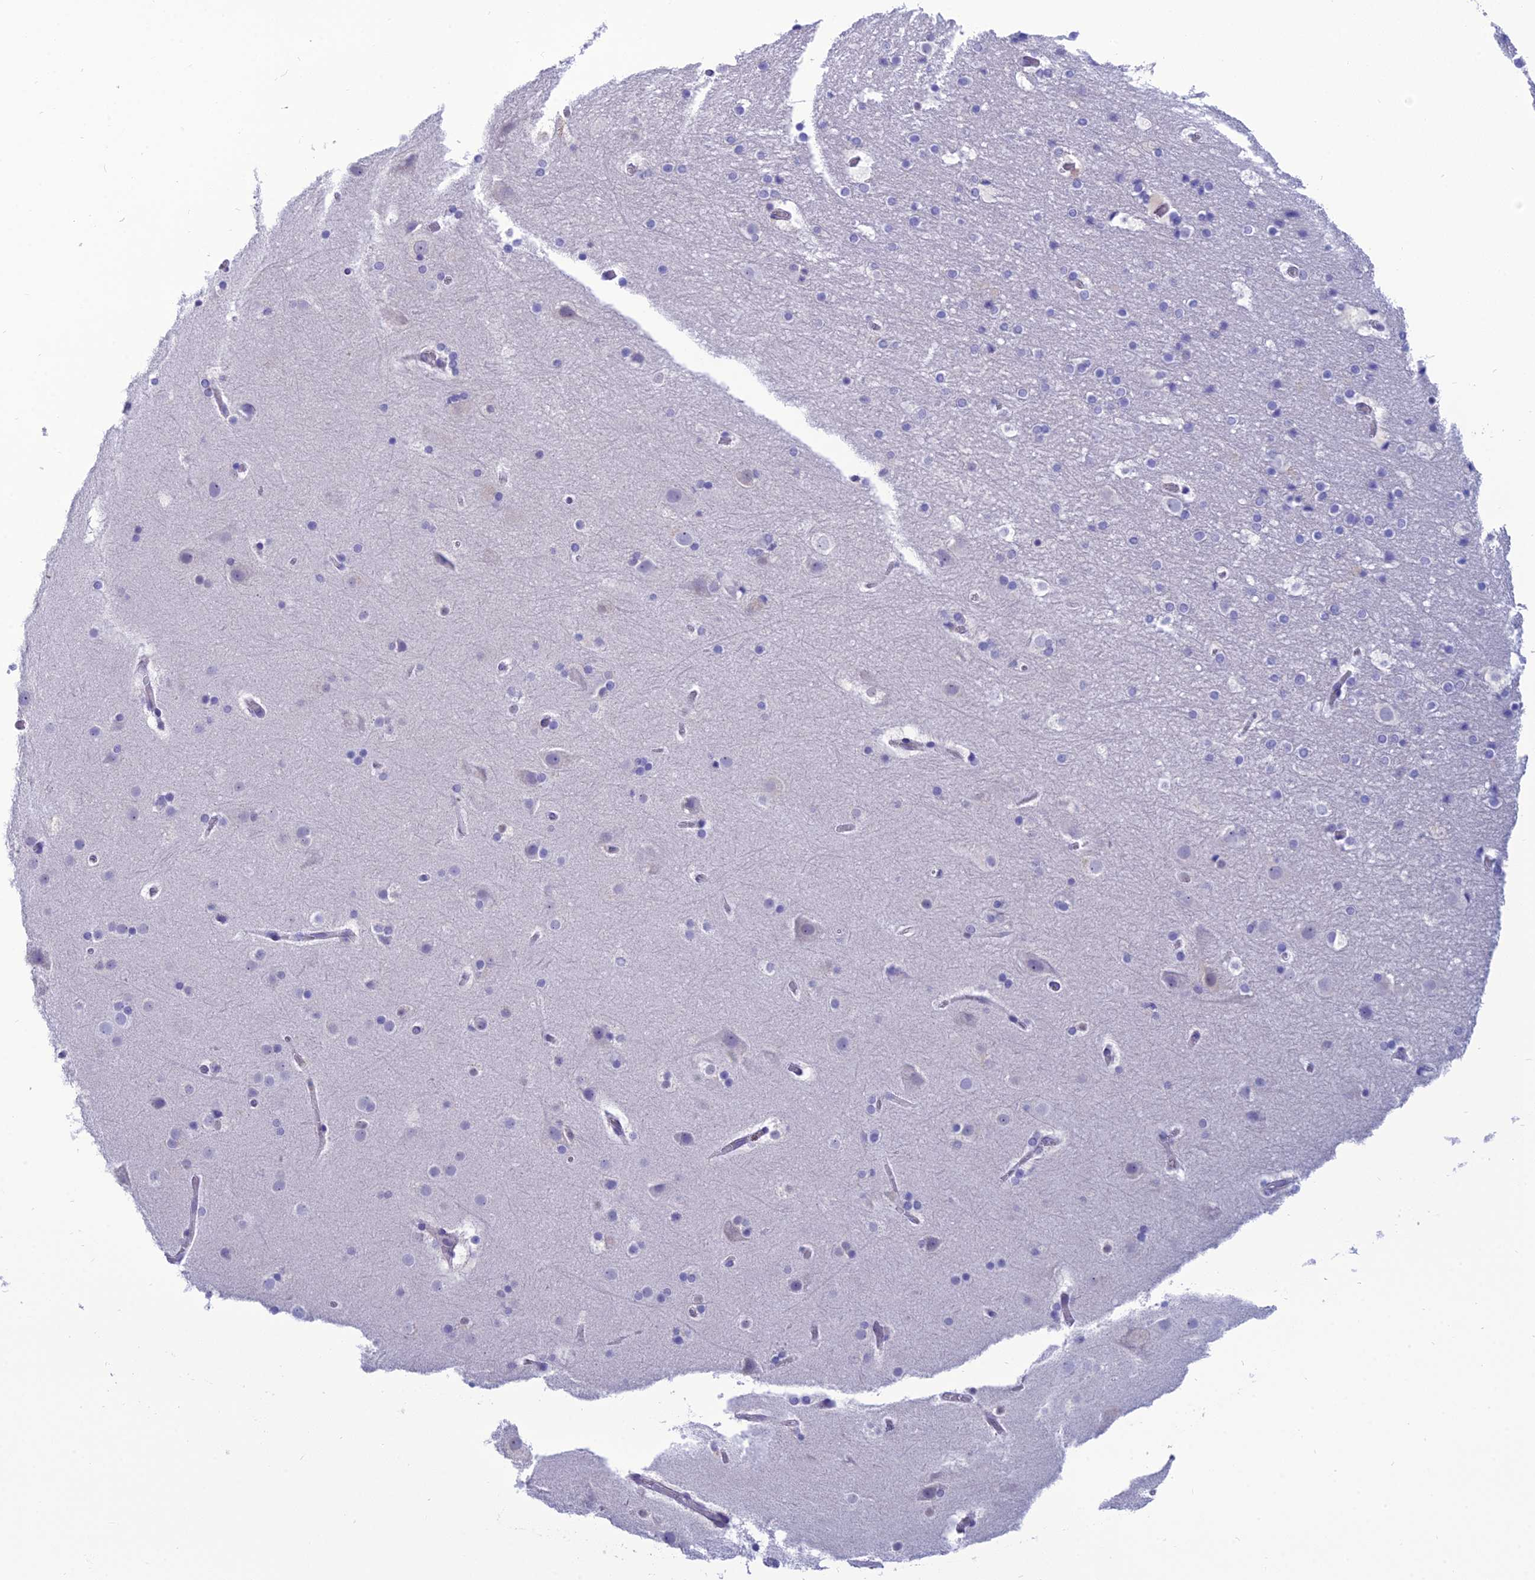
{"staining": {"intensity": "negative", "quantity": "none", "location": "none"}, "tissue": "cerebral cortex", "cell_type": "Endothelial cells", "image_type": "normal", "snomed": [{"axis": "morphology", "description": "Normal tissue, NOS"}, {"axis": "topography", "description": "Cerebral cortex"}], "caption": "IHC histopathology image of normal cerebral cortex: cerebral cortex stained with DAB (3,3'-diaminobenzidine) exhibits no significant protein expression in endothelial cells.", "gene": "GNPNAT1", "patient": {"sex": "male", "age": 57}}